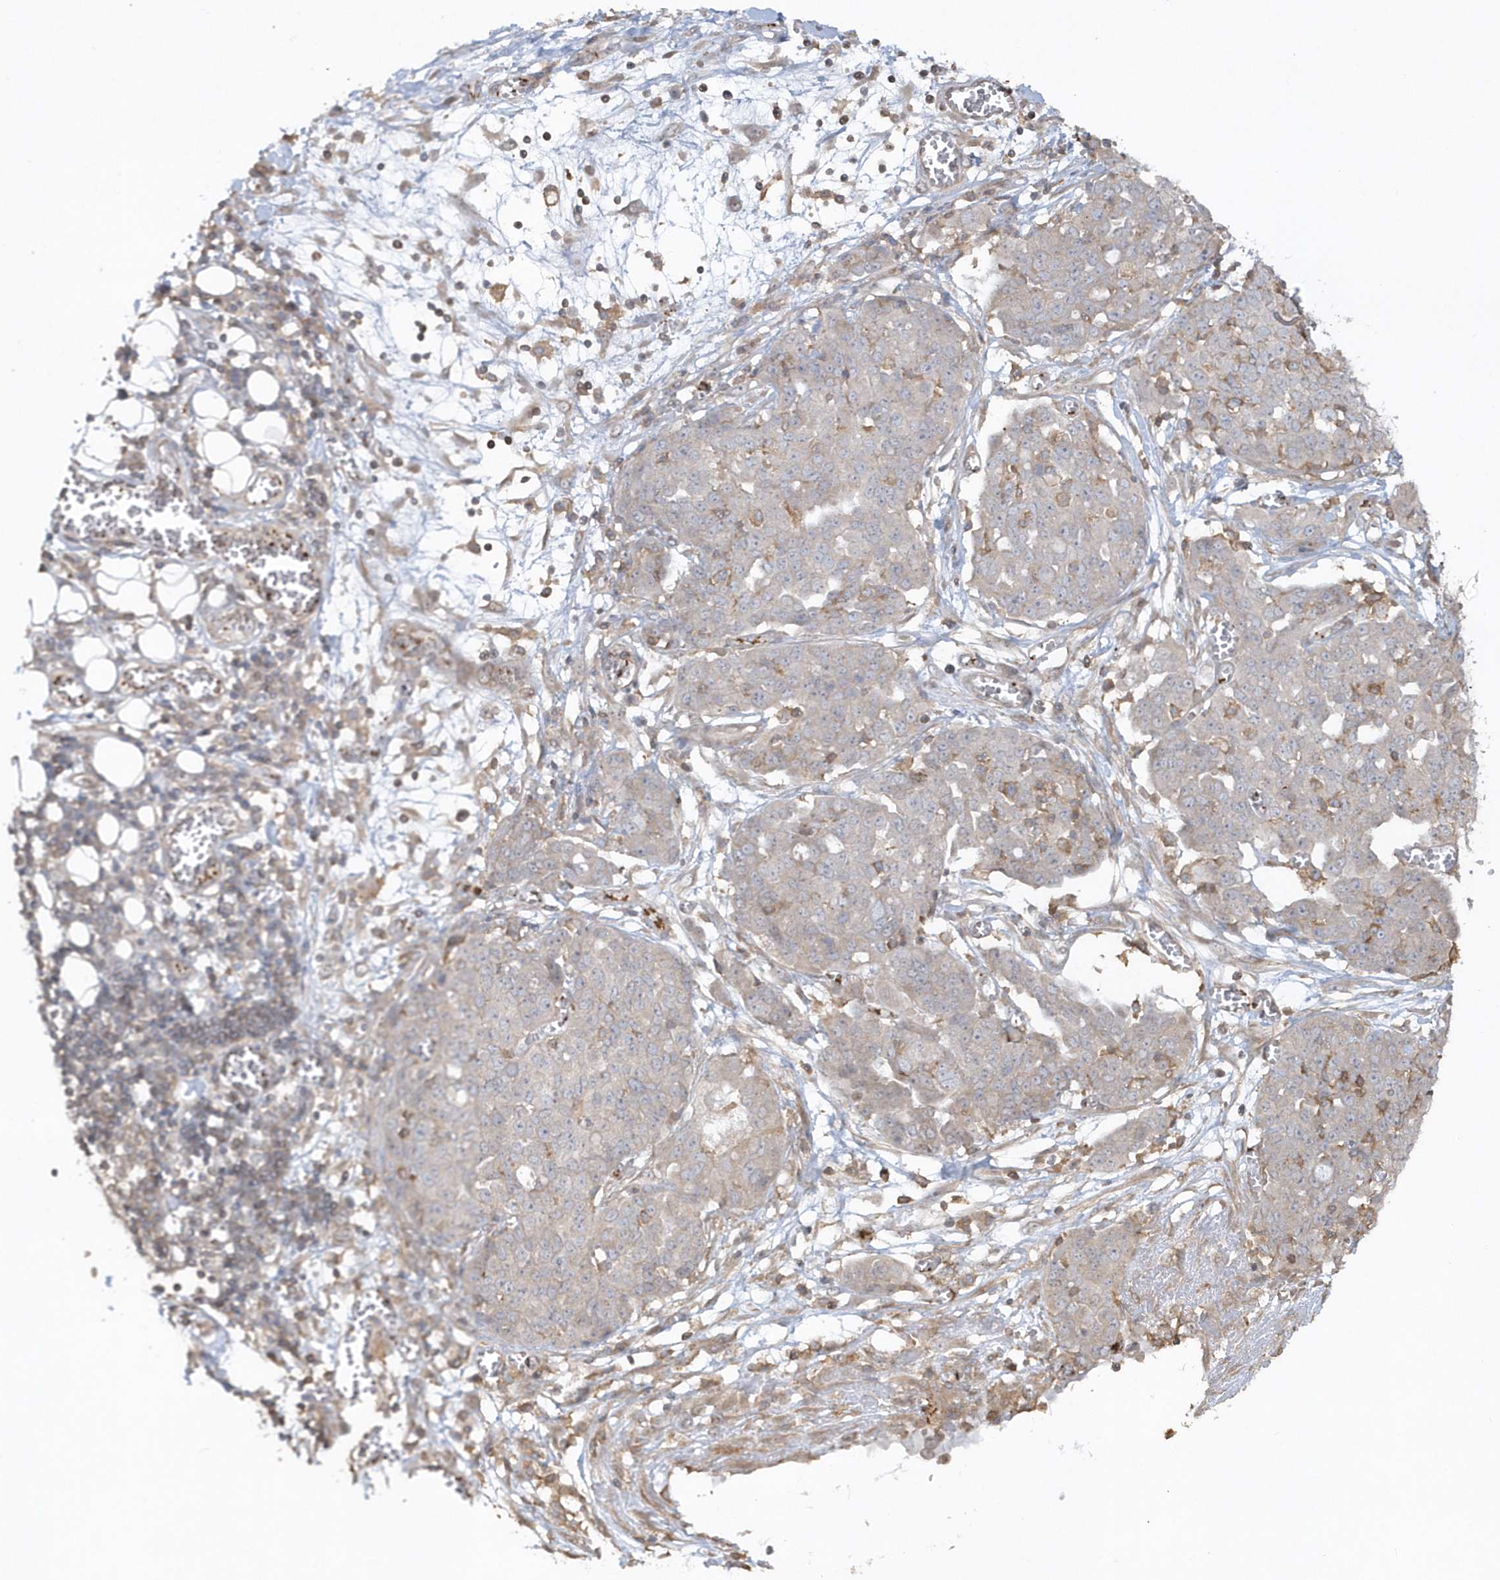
{"staining": {"intensity": "negative", "quantity": "none", "location": "none"}, "tissue": "ovarian cancer", "cell_type": "Tumor cells", "image_type": "cancer", "snomed": [{"axis": "morphology", "description": "Cystadenocarcinoma, serous, NOS"}, {"axis": "topography", "description": "Soft tissue"}, {"axis": "topography", "description": "Ovary"}], "caption": "Immunohistochemical staining of ovarian cancer (serous cystadenocarcinoma) reveals no significant staining in tumor cells.", "gene": "BSN", "patient": {"sex": "female", "age": 57}}